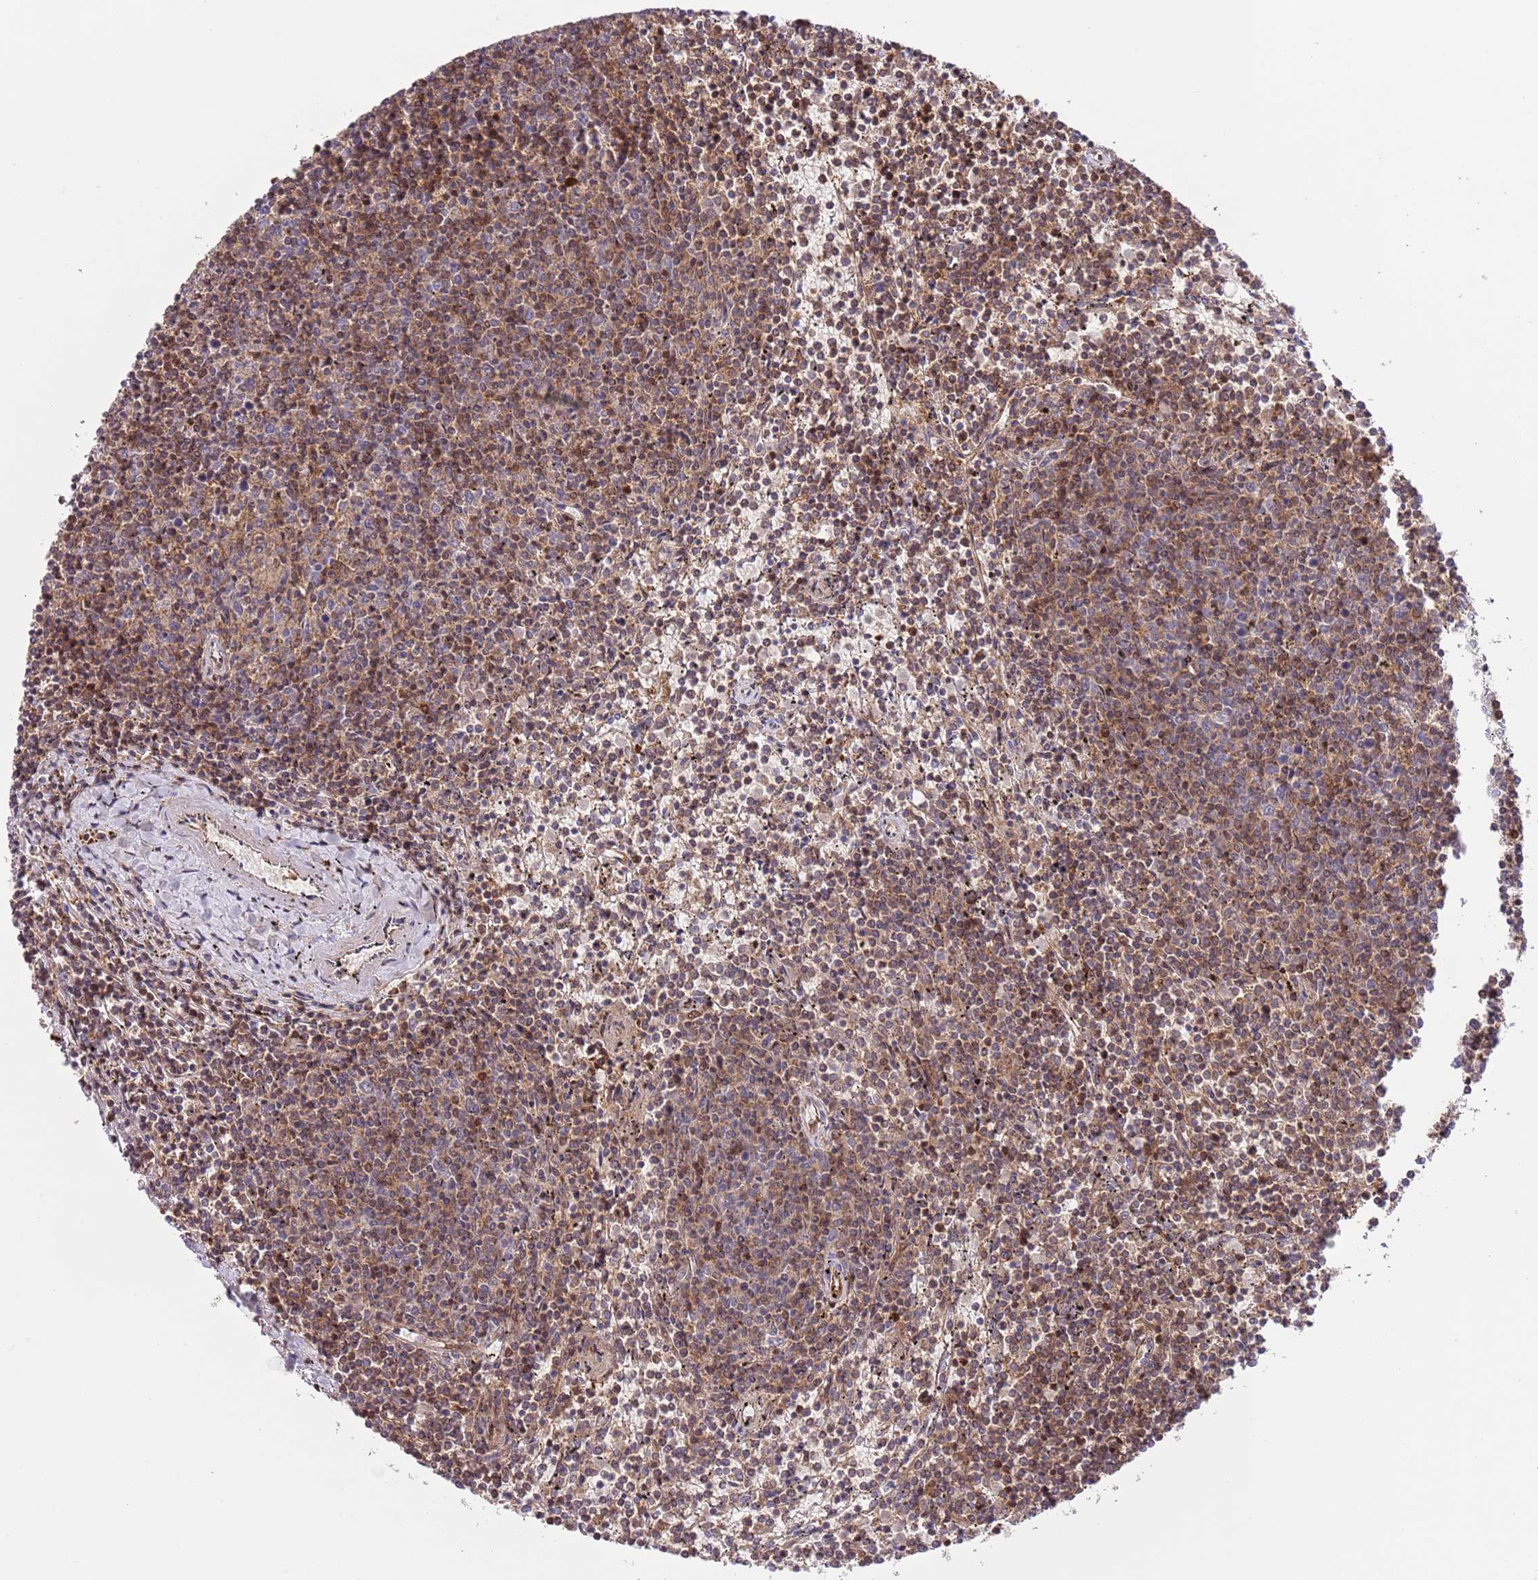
{"staining": {"intensity": "moderate", "quantity": "25%-75%", "location": "nuclear"}, "tissue": "lymphoma", "cell_type": "Tumor cells", "image_type": "cancer", "snomed": [{"axis": "morphology", "description": "Malignant lymphoma, non-Hodgkin's type, Low grade"}, {"axis": "topography", "description": "Spleen"}], "caption": "Human malignant lymphoma, non-Hodgkin's type (low-grade) stained for a protein (brown) reveals moderate nuclear positive staining in about 25%-75% of tumor cells.", "gene": "HDHD2", "patient": {"sex": "female", "age": 50}}